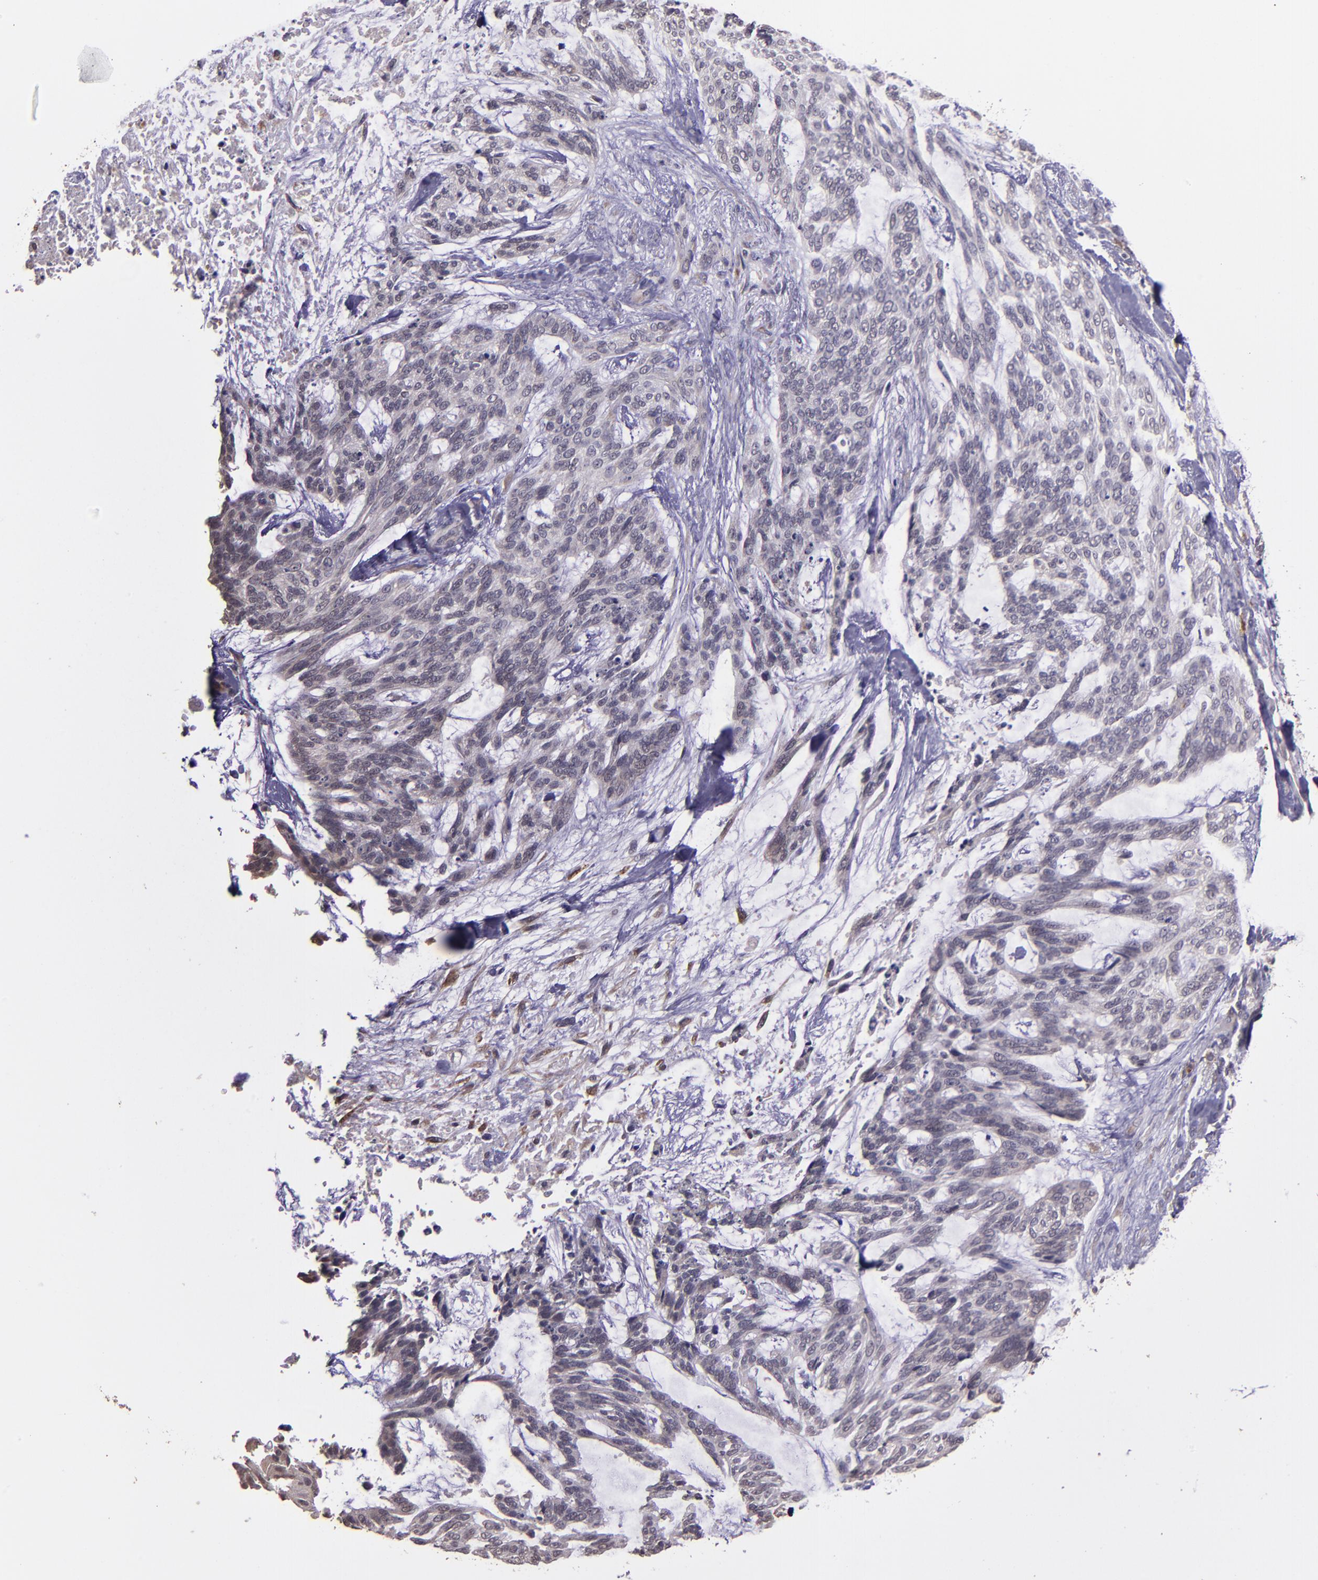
{"staining": {"intensity": "negative", "quantity": "none", "location": "none"}, "tissue": "skin cancer", "cell_type": "Tumor cells", "image_type": "cancer", "snomed": [{"axis": "morphology", "description": "Normal tissue, NOS"}, {"axis": "morphology", "description": "Basal cell carcinoma"}, {"axis": "topography", "description": "Skin"}], "caption": "Tumor cells are negative for brown protein staining in skin cancer.", "gene": "TAF7L", "patient": {"sex": "female", "age": 71}}